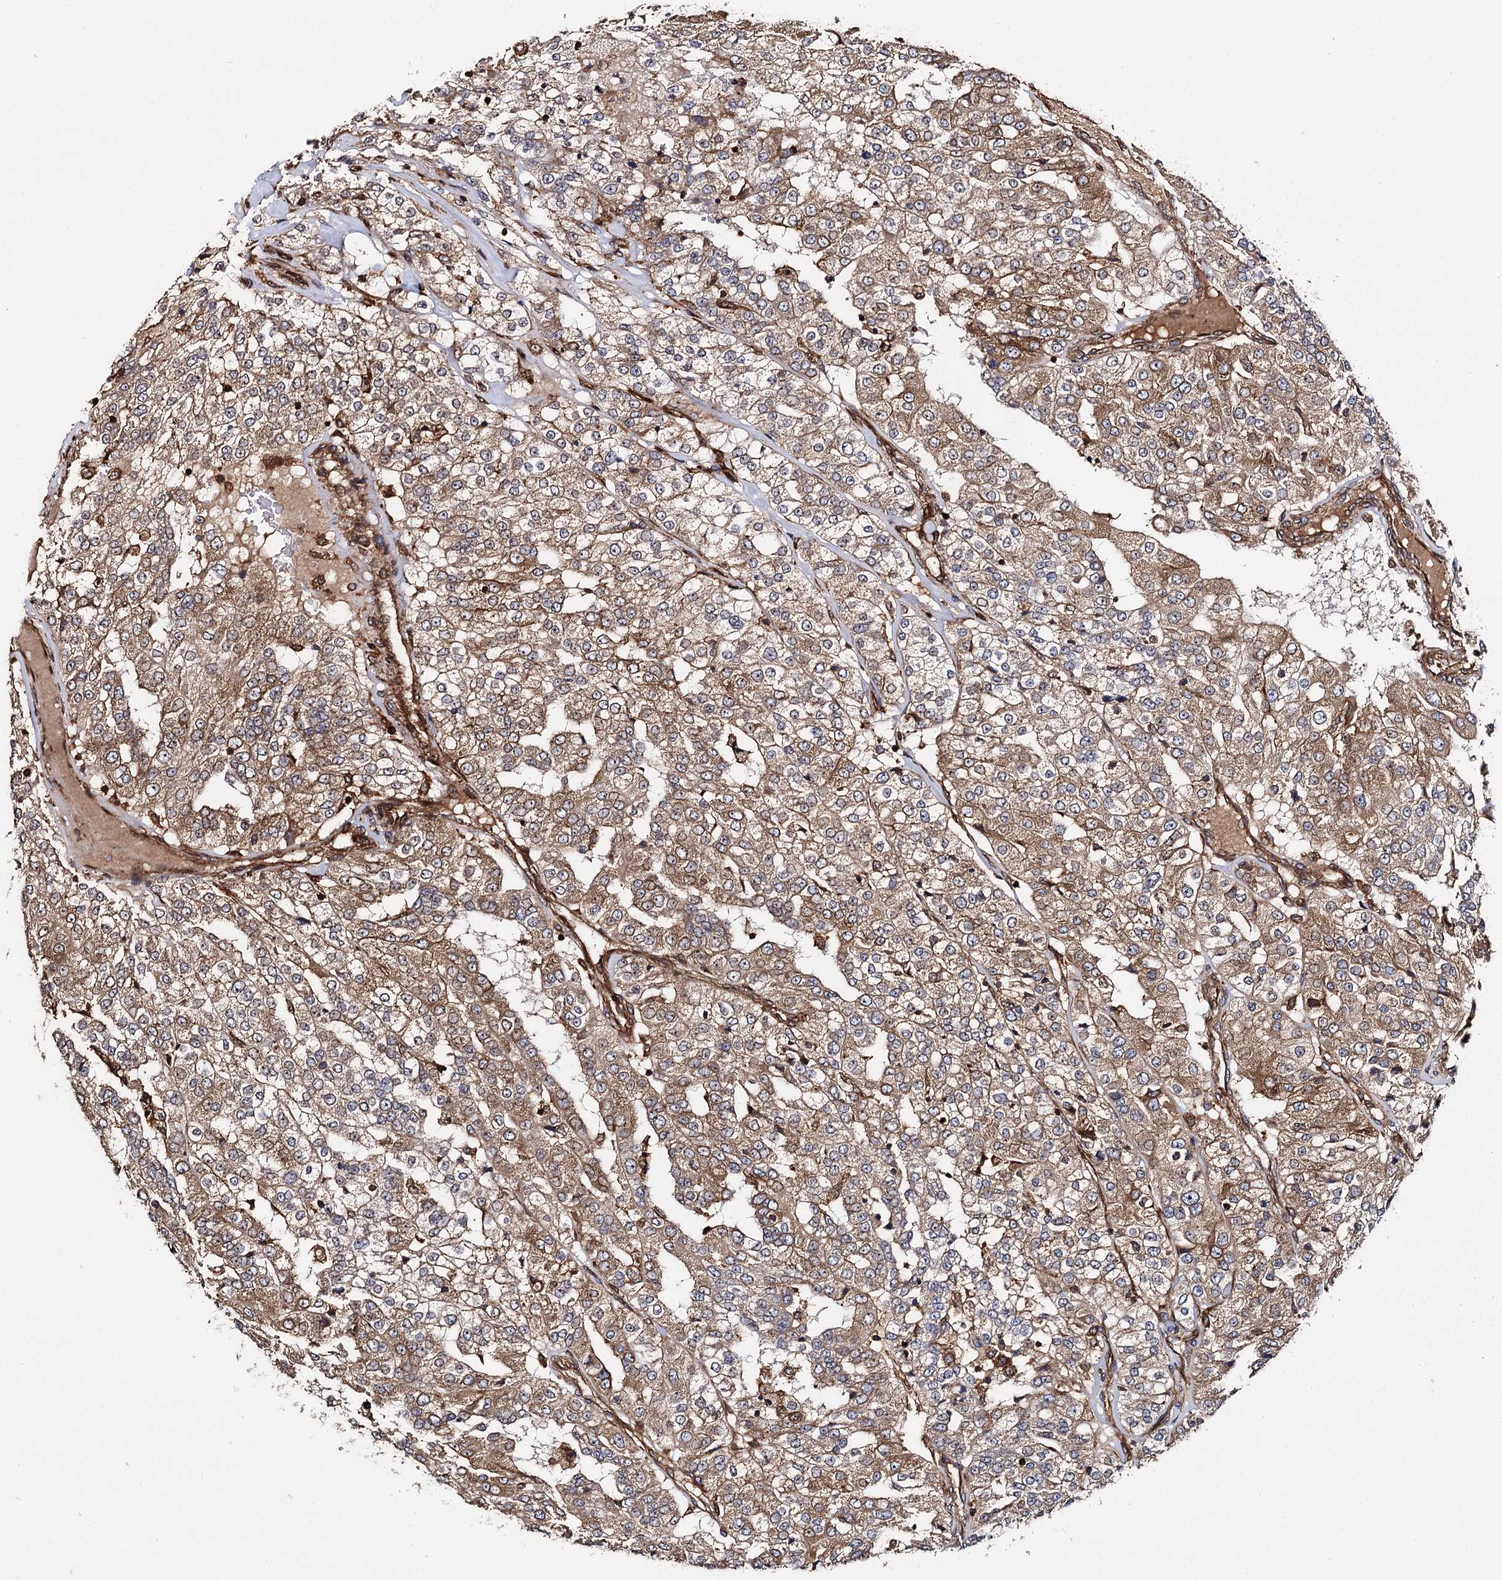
{"staining": {"intensity": "moderate", "quantity": ">75%", "location": "cytoplasmic/membranous"}, "tissue": "renal cancer", "cell_type": "Tumor cells", "image_type": "cancer", "snomed": [{"axis": "morphology", "description": "Adenocarcinoma, NOS"}, {"axis": "topography", "description": "Kidney"}], "caption": "IHC image of neoplastic tissue: renal cancer stained using IHC reveals medium levels of moderate protein expression localized specifically in the cytoplasmic/membranous of tumor cells, appearing as a cytoplasmic/membranous brown color.", "gene": "BORA", "patient": {"sex": "female", "age": 63}}